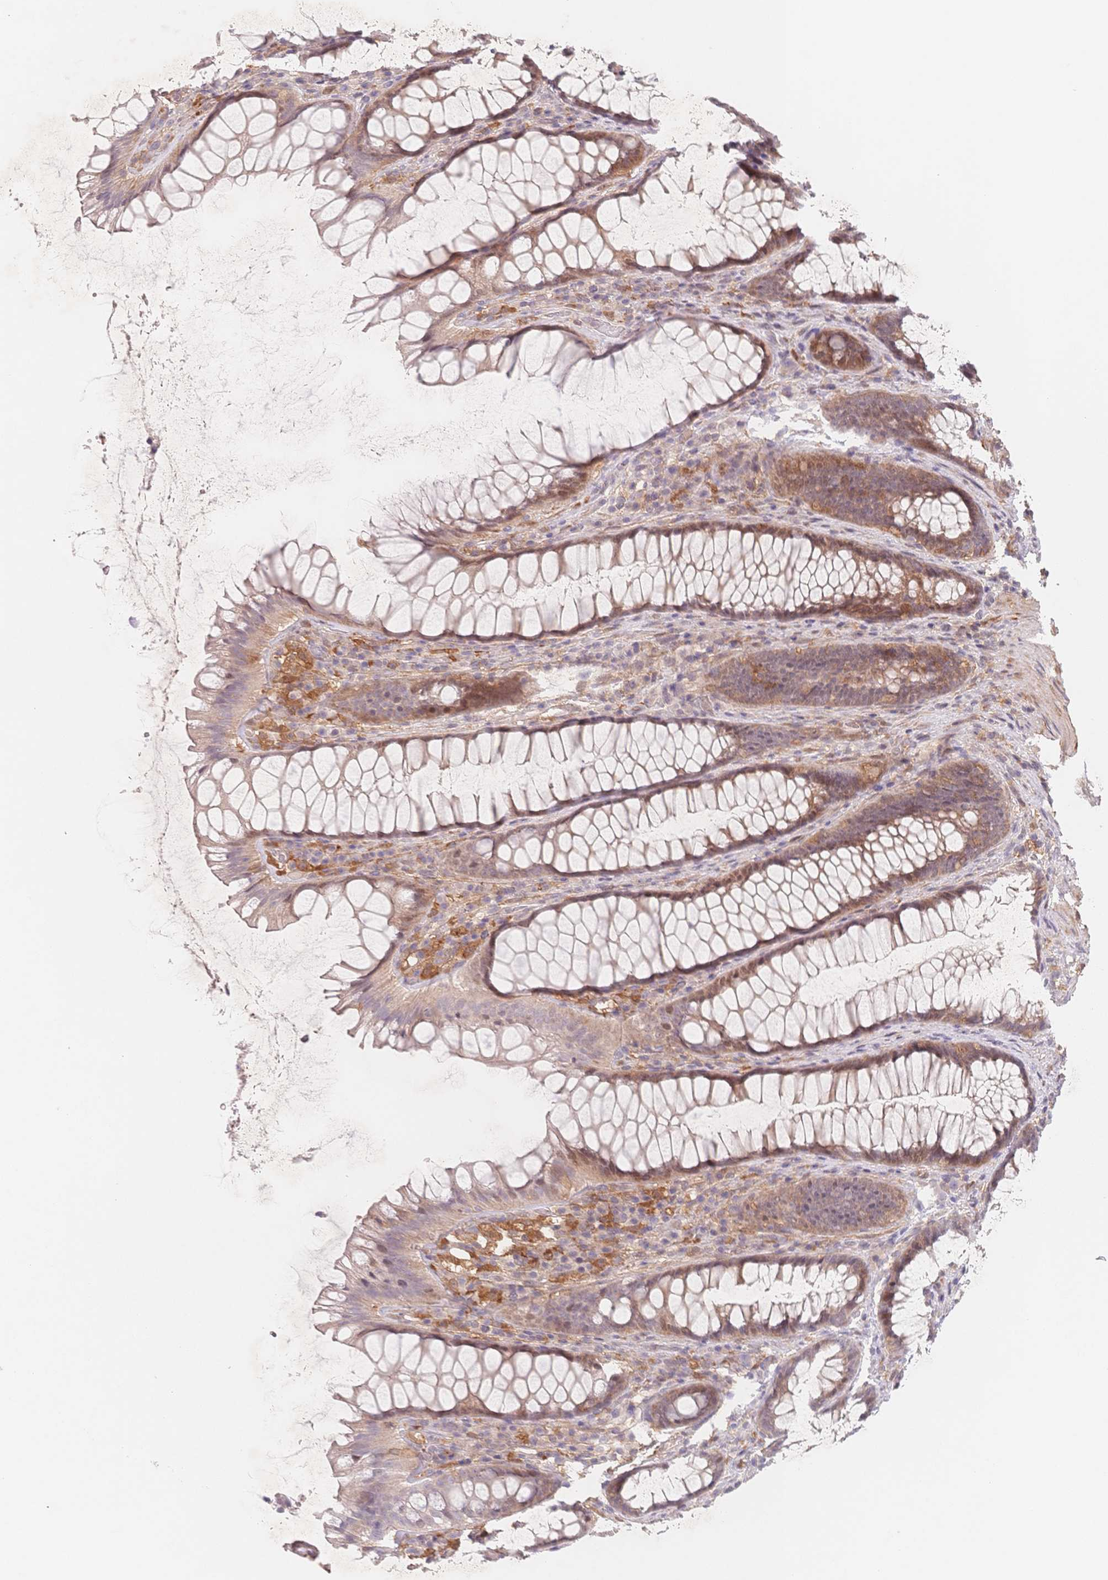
{"staining": {"intensity": "weak", "quantity": "25%-75%", "location": "cytoplasmic/membranous"}, "tissue": "rectum", "cell_type": "Glandular cells", "image_type": "normal", "snomed": [{"axis": "morphology", "description": "Normal tissue, NOS"}, {"axis": "topography", "description": "Rectum"}], "caption": "Brown immunohistochemical staining in benign human rectum shows weak cytoplasmic/membranous staining in about 25%-75% of glandular cells.", "gene": "C12orf75", "patient": {"sex": "male", "age": 72}}